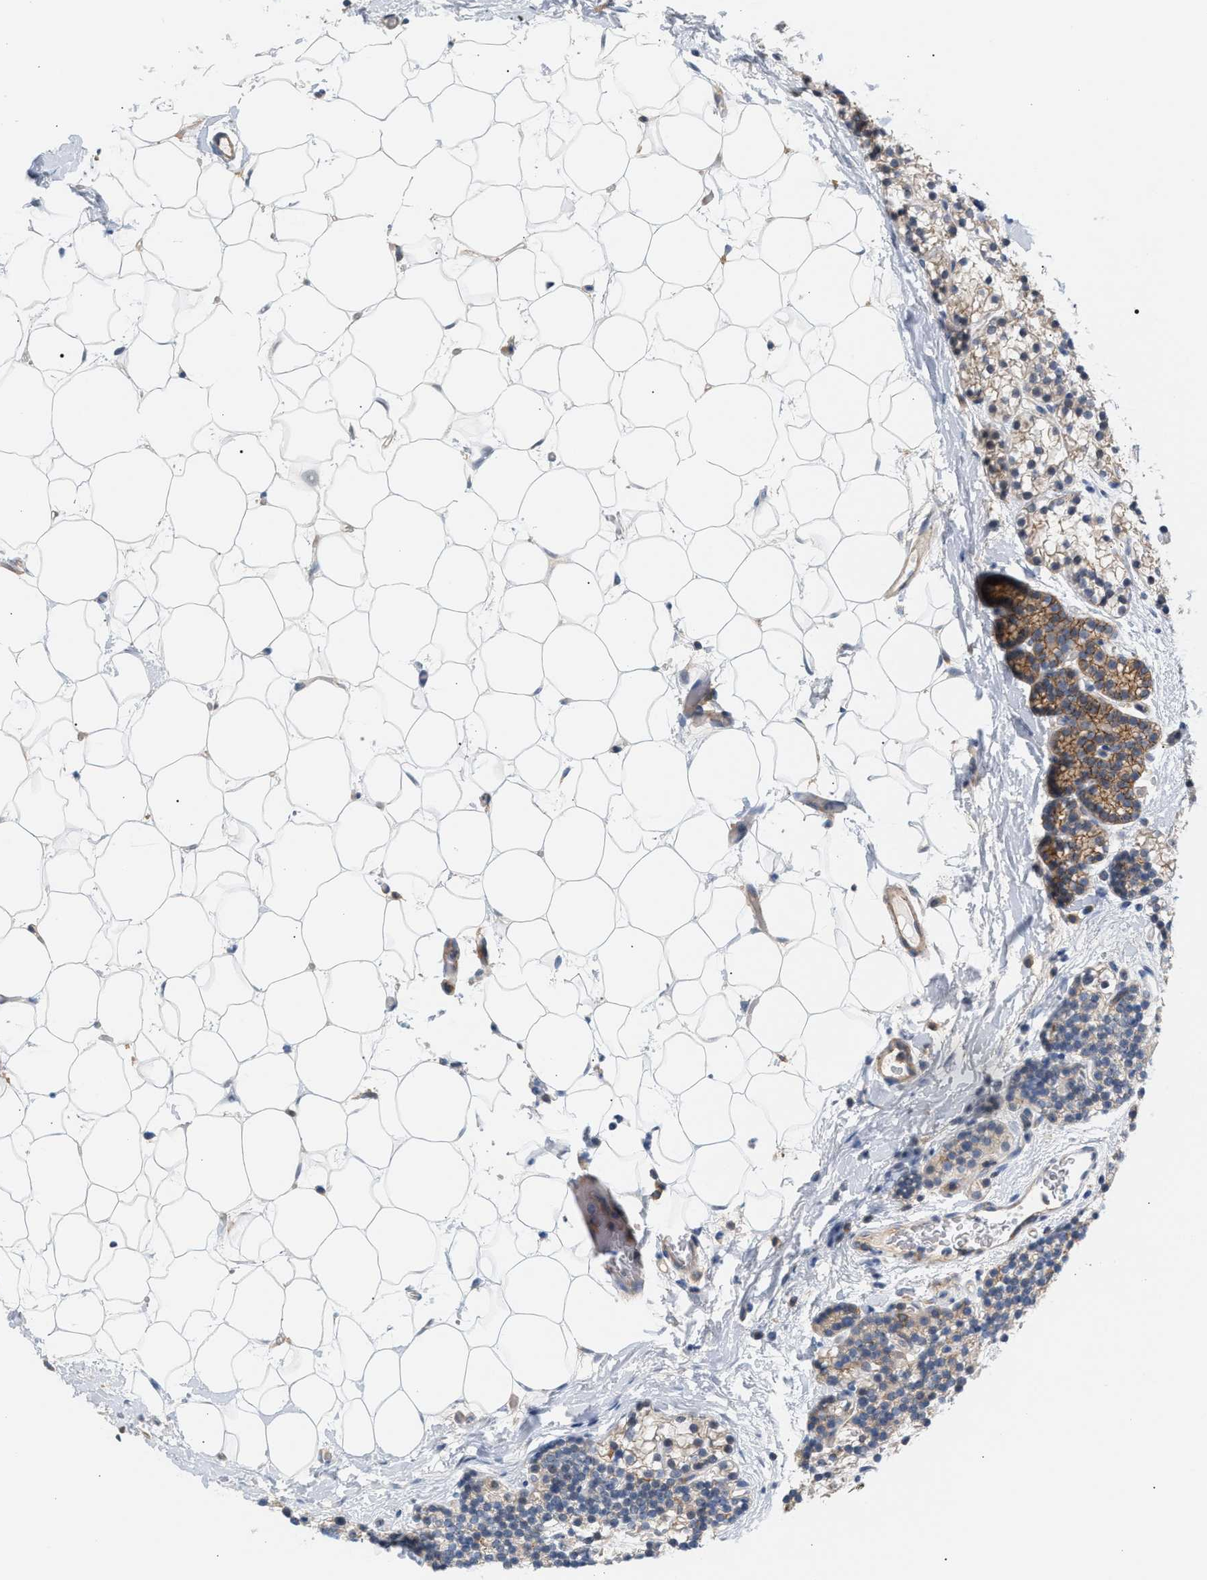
{"staining": {"intensity": "moderate", "quantity": "25%-75%", "location": "cytoplasmic/membranous"}, "tissue": "parathyroid gland", "cell_type": "Glandular cells", "image_type": "normal", "snomed": [{"axis": "morphology", "description": "Normal tissue, NOS"}, {"axis": "morphology", "description": "Adenoma, NOS"}, {"axis": "topography", "description": "Parathyroid gland"}], "caption": "Immunohistochemical staining of unremarkable human parathyroid gland reveals moderate cytoplasmic/membranous protein positivity in approximately 25%-75% of glandular cells.", "gene": "LRCH1", "patient": {"sex": "female", "age": 54}}